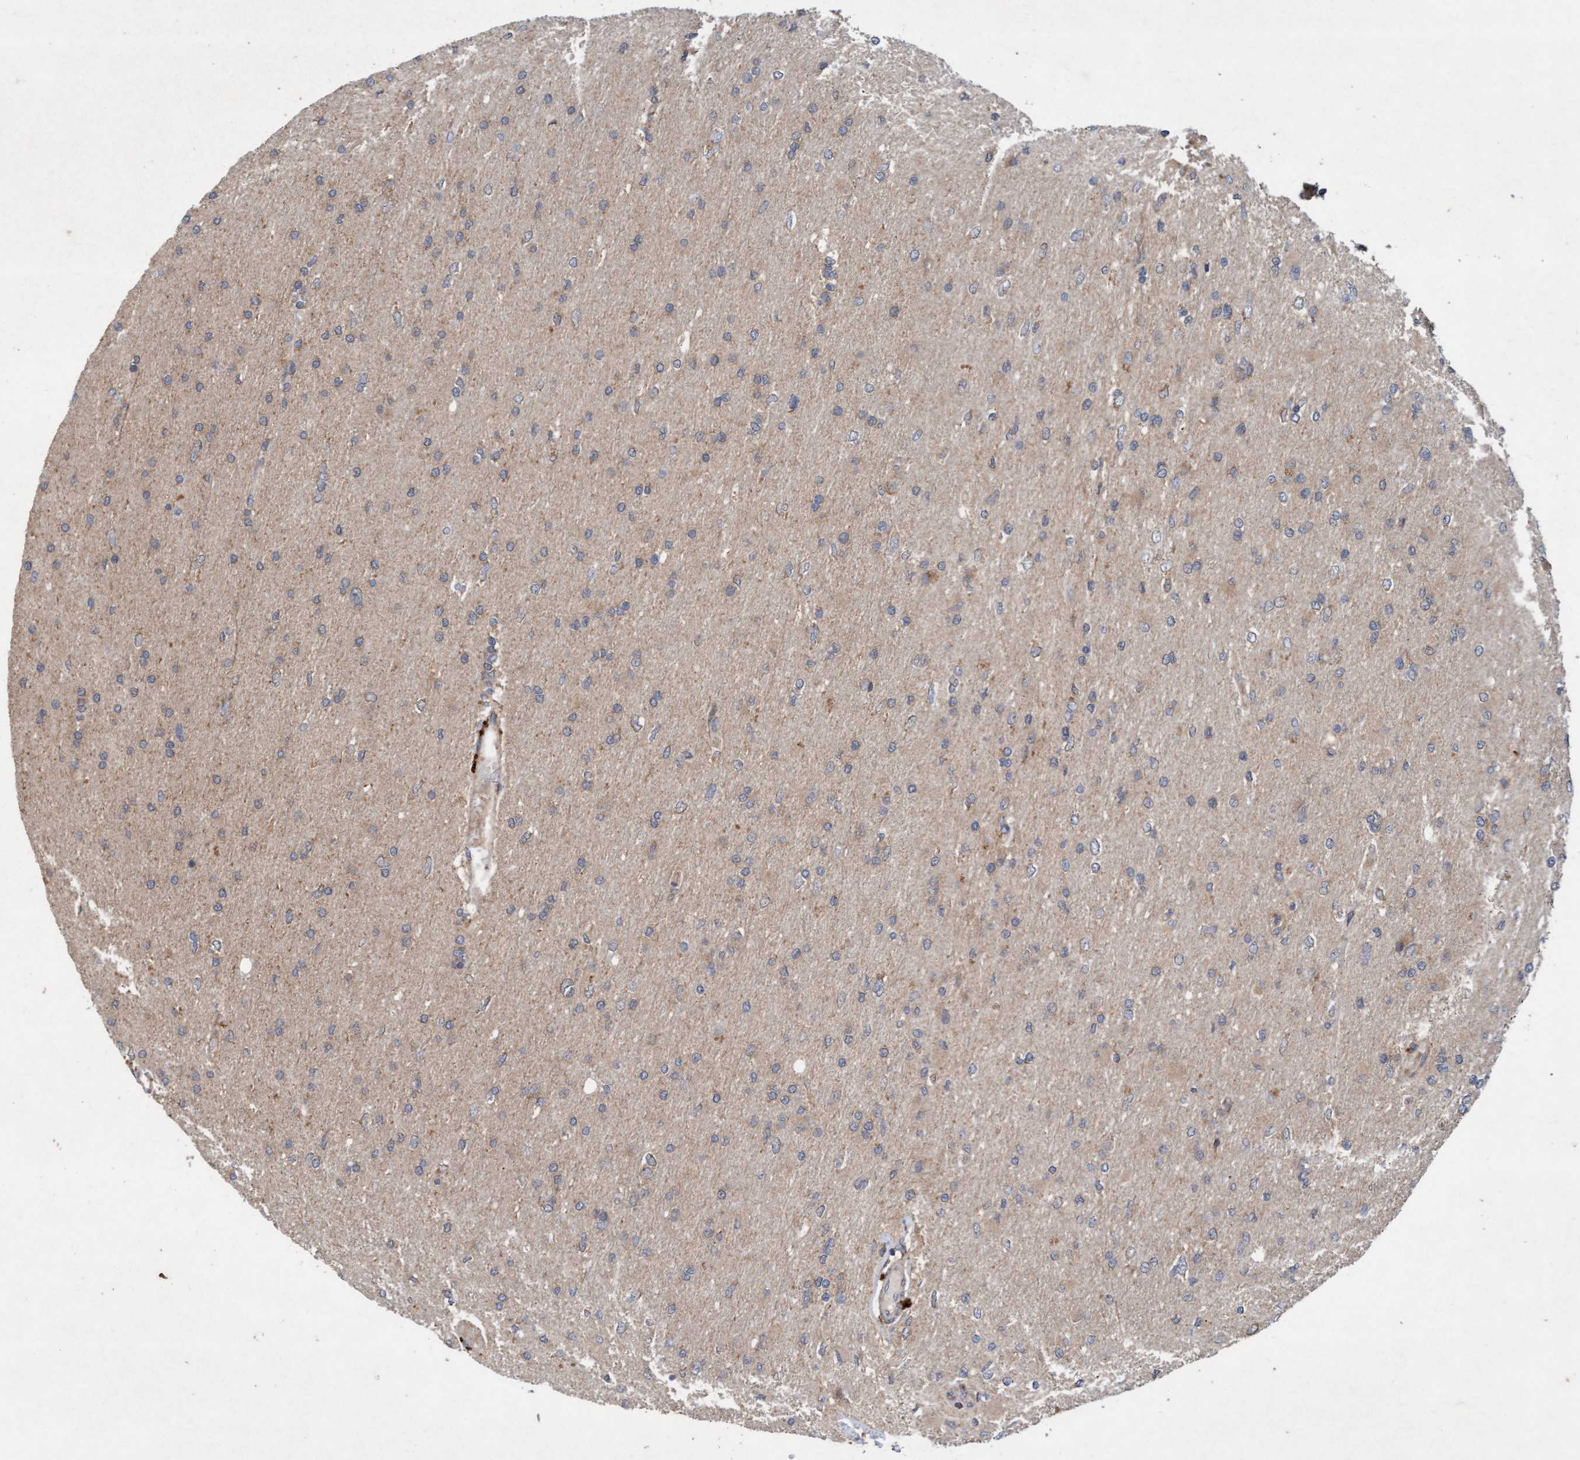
{"staining": {"intensity": "weak", "quantity": "<25%", "location": "cytoplasmic/membranous"}, "tissue": "glioma", "cell_type": "Tumor cells", "image_type": "cancer", "snomed": [{"axis": "morphology", "description": "Glioma, malignant, High grade"}, {"axis": "topography", "description": "Cerebral cortex"}], "caption": "The immunohistochemistry (IHC) image has no significant expression in tumor cells of malignant glioma (high-grade) tissue.", "gene": "MLXIP", "patient": {"sex": "female", "age": 36}}